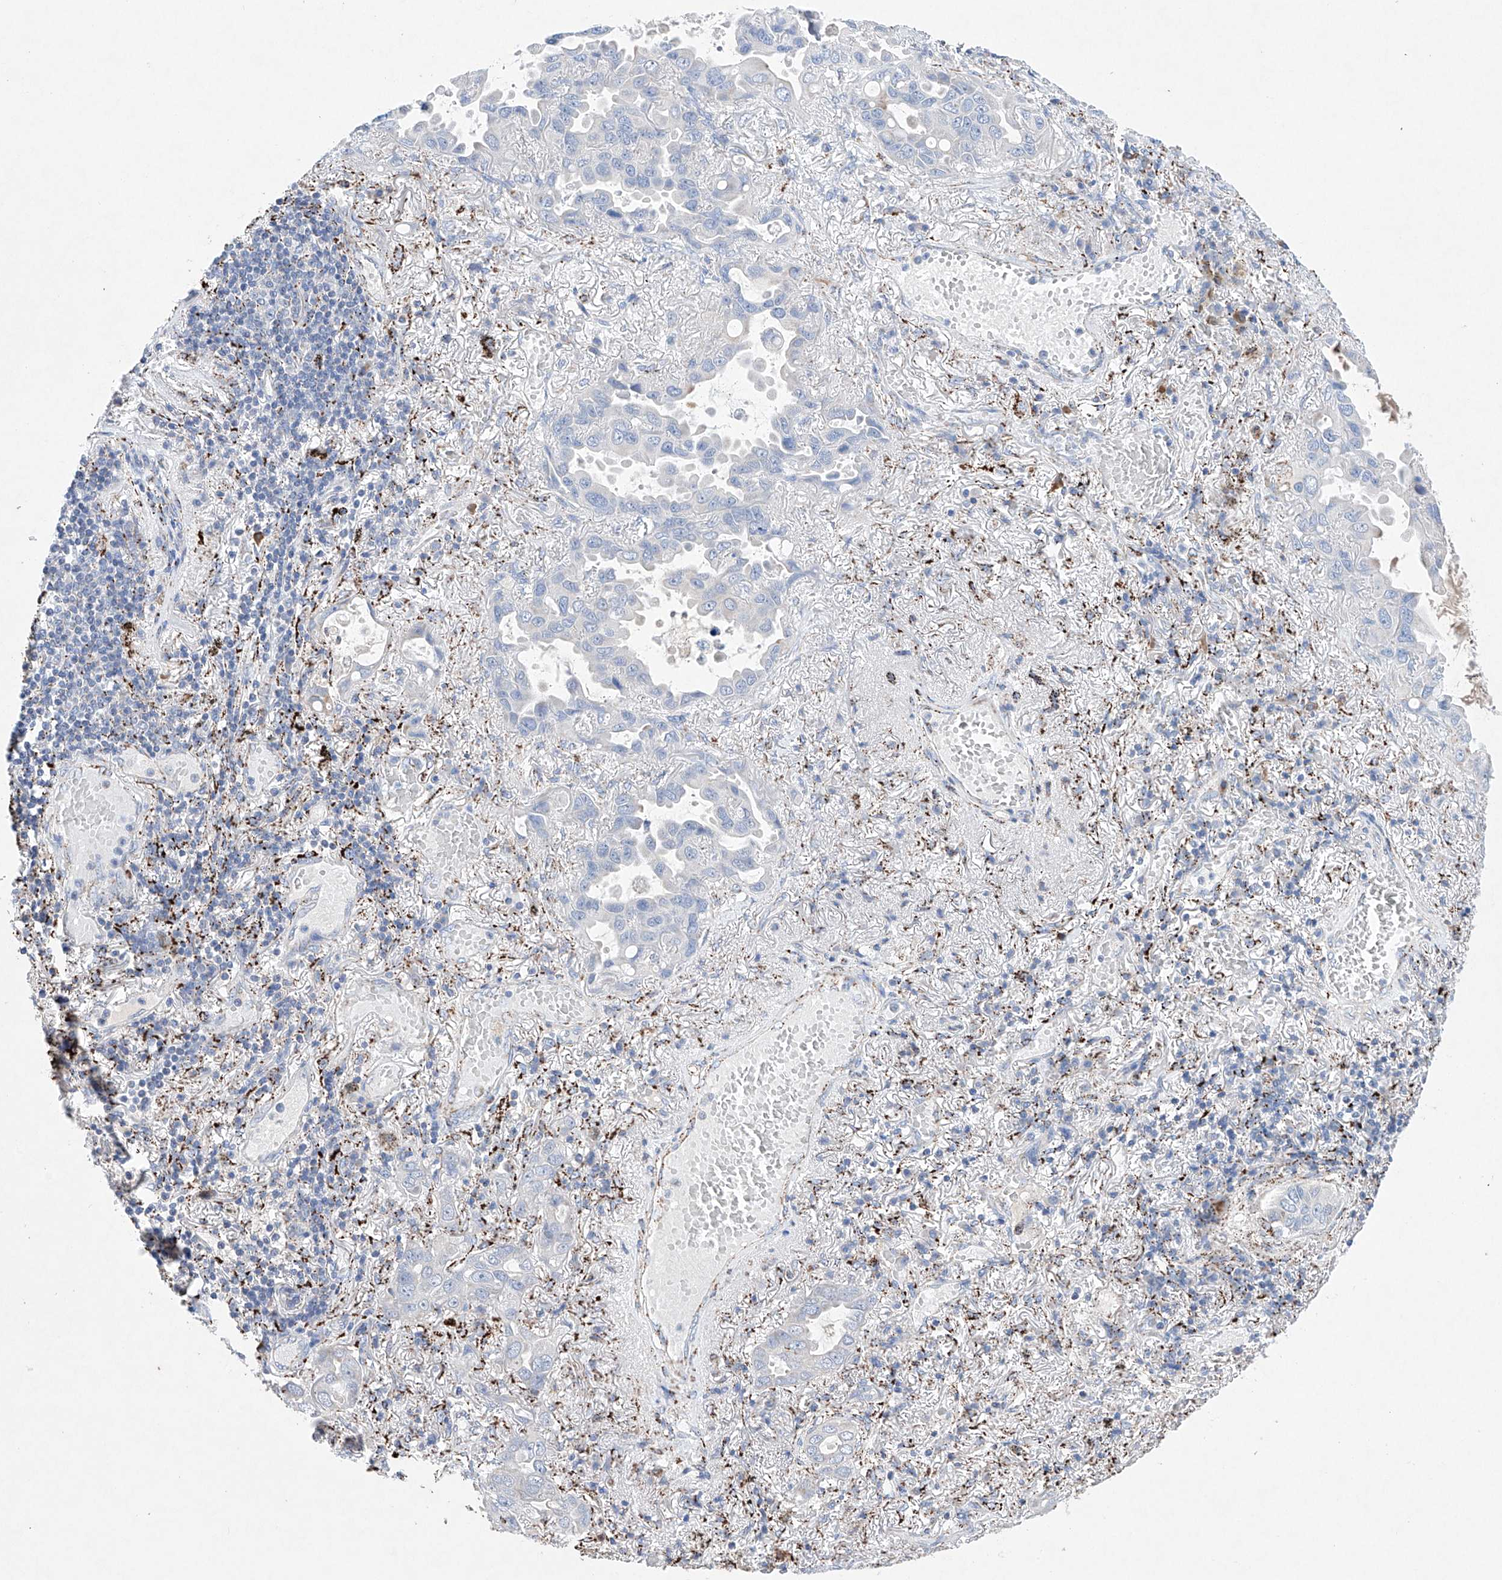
{"staining": {"intensity": "negative", "quantity": "none", "location": "none"}, "tissue": "lung cancer", "cell_type": "Tumor cells", "image_type": "cancer", "snomed": [{"axis": "morphology", "description": "Adenocarcinoma, NOS"}, {"axis": "topography", "description": "Lung"}], "caption": "Immunohistochemistry photomicrograph of neoplastic tissue: human adenocarcinoma (lung) stained with DAB (3,3'-diaminobenzidine) exhibits no significant protein staining in tumor cells.", "gene": "NRROS", "patient": {"sex": "male", "age": 64}}